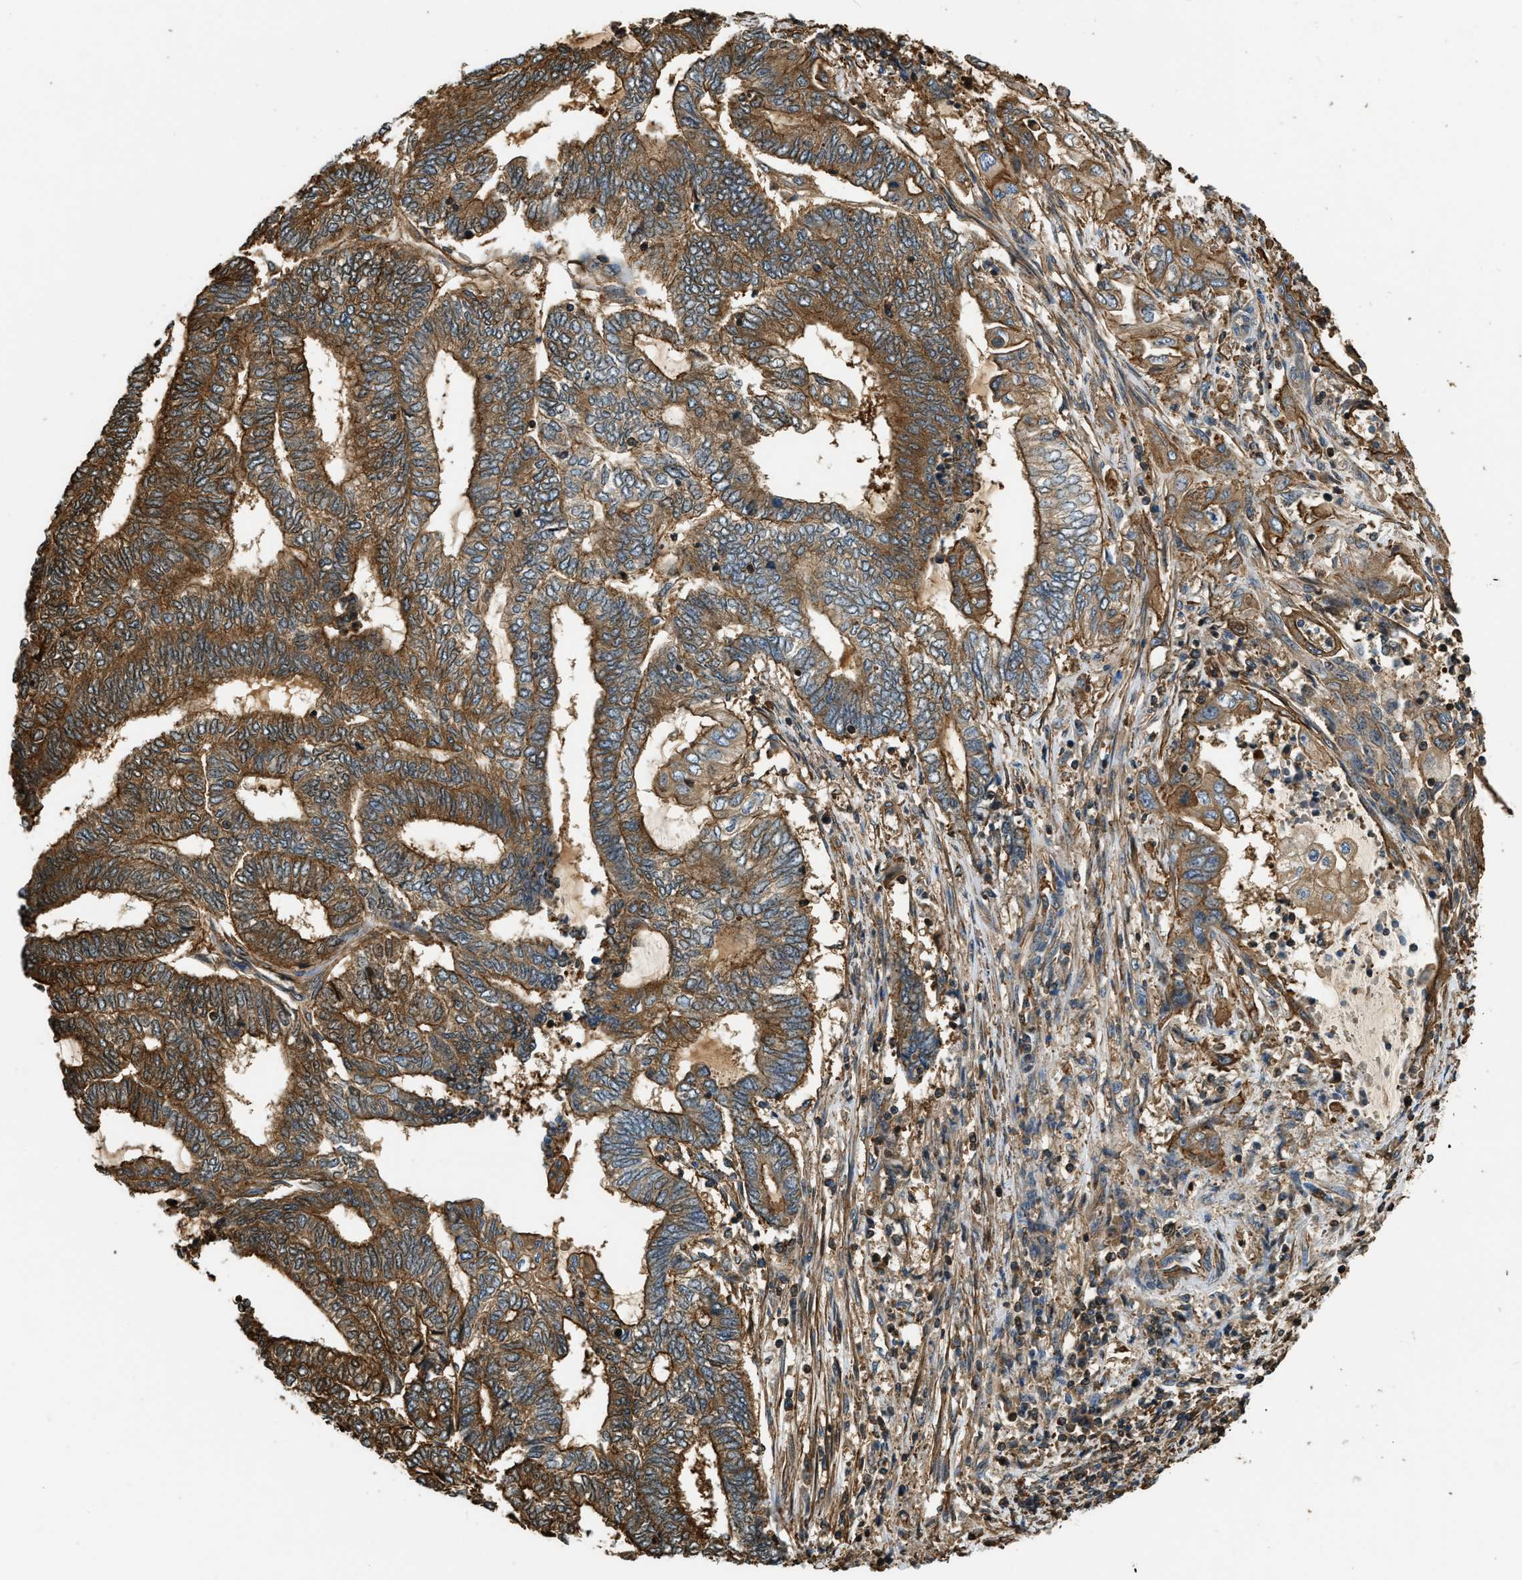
{"staining": {"intensity": "strong", "quantity": ">75%", "location": "cytoplasmic/membranous"}, "tissue": "endometrial cancer", "cell_type": "Tumor cells", "image_type": "cancer", "snomed": [{"axis": "morphology", "description": "Adenocarcinoma, NOS"}, {"axis": "topography", "description": "Uterus"}, {"axis": "topography", "description": "Endometrium"}], "caption": "Endometrial adenocarcinoma was stained to show a protein in brown. There is high levels of strong cytoplasmic/membranous staining in approximately >75% of tumor cells.", "gene": "YARS1", "patient": {"sex": "female", "age": 70}}